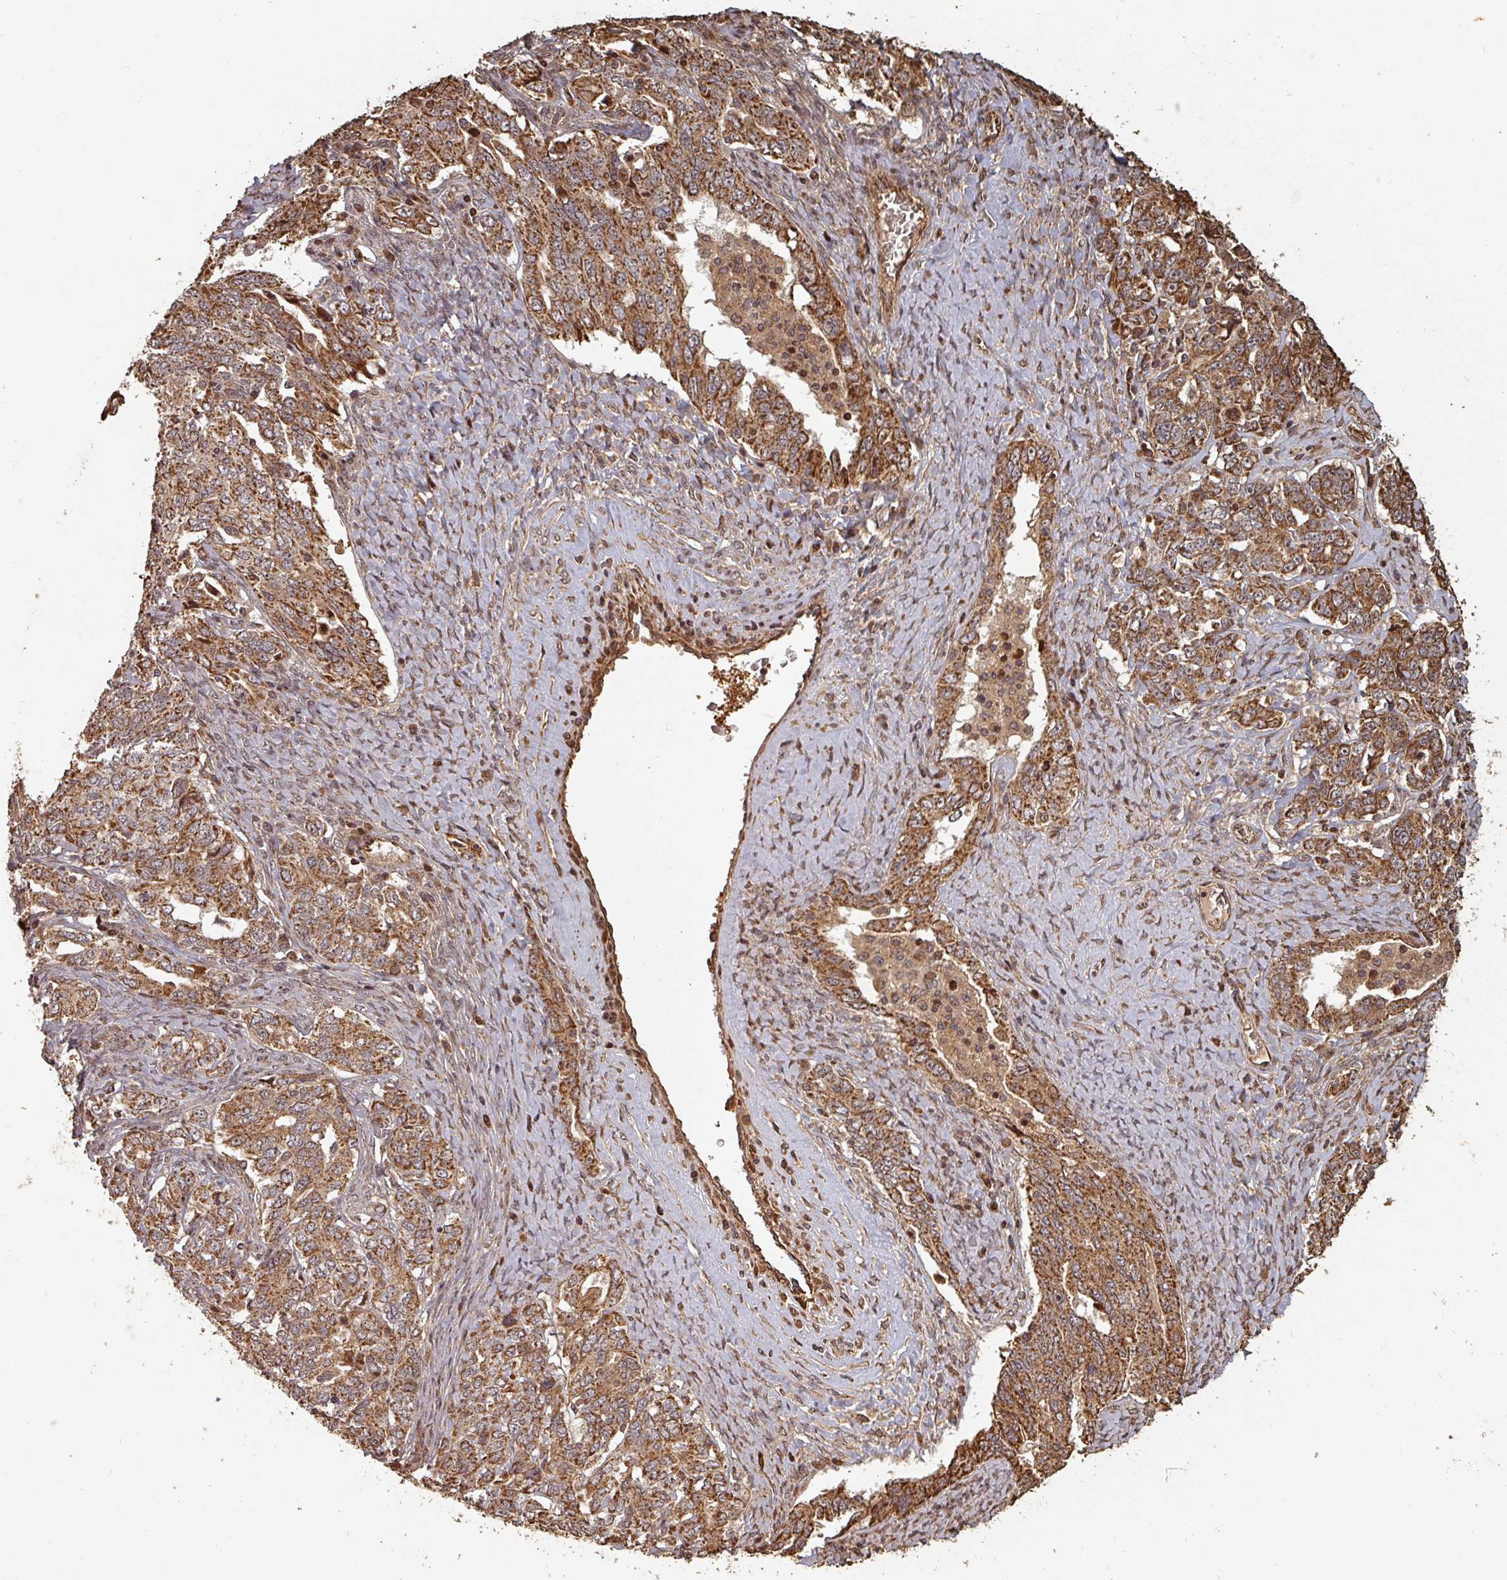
{"staining": {"intensity": "strong", "quantity": ">75%", "location": "cytoplasmic/membranous"}, "tissue": "ovarian cancer", "cell_type": "Tumor cells", "image_type": "cancer", "snomed": [{"axis": "morphology", "description": "Carcinoma, endometroid"}, {"axis": "topography", "description": "Ovary"}], "caption": "IHC staining of endometroid carcinoma (ovarian), which displays high levels of strong cytoplasmic/membranous staining in approximately >75% of tumor cells indicating strong cytoplasmic/membranous protein staining. The staining was performed using DAB (brown) for protein detection and nuclei were counterstained in hematoxylin (blue).", "gene": "EID1", "patient": {"sex": "female", "age": 62}}